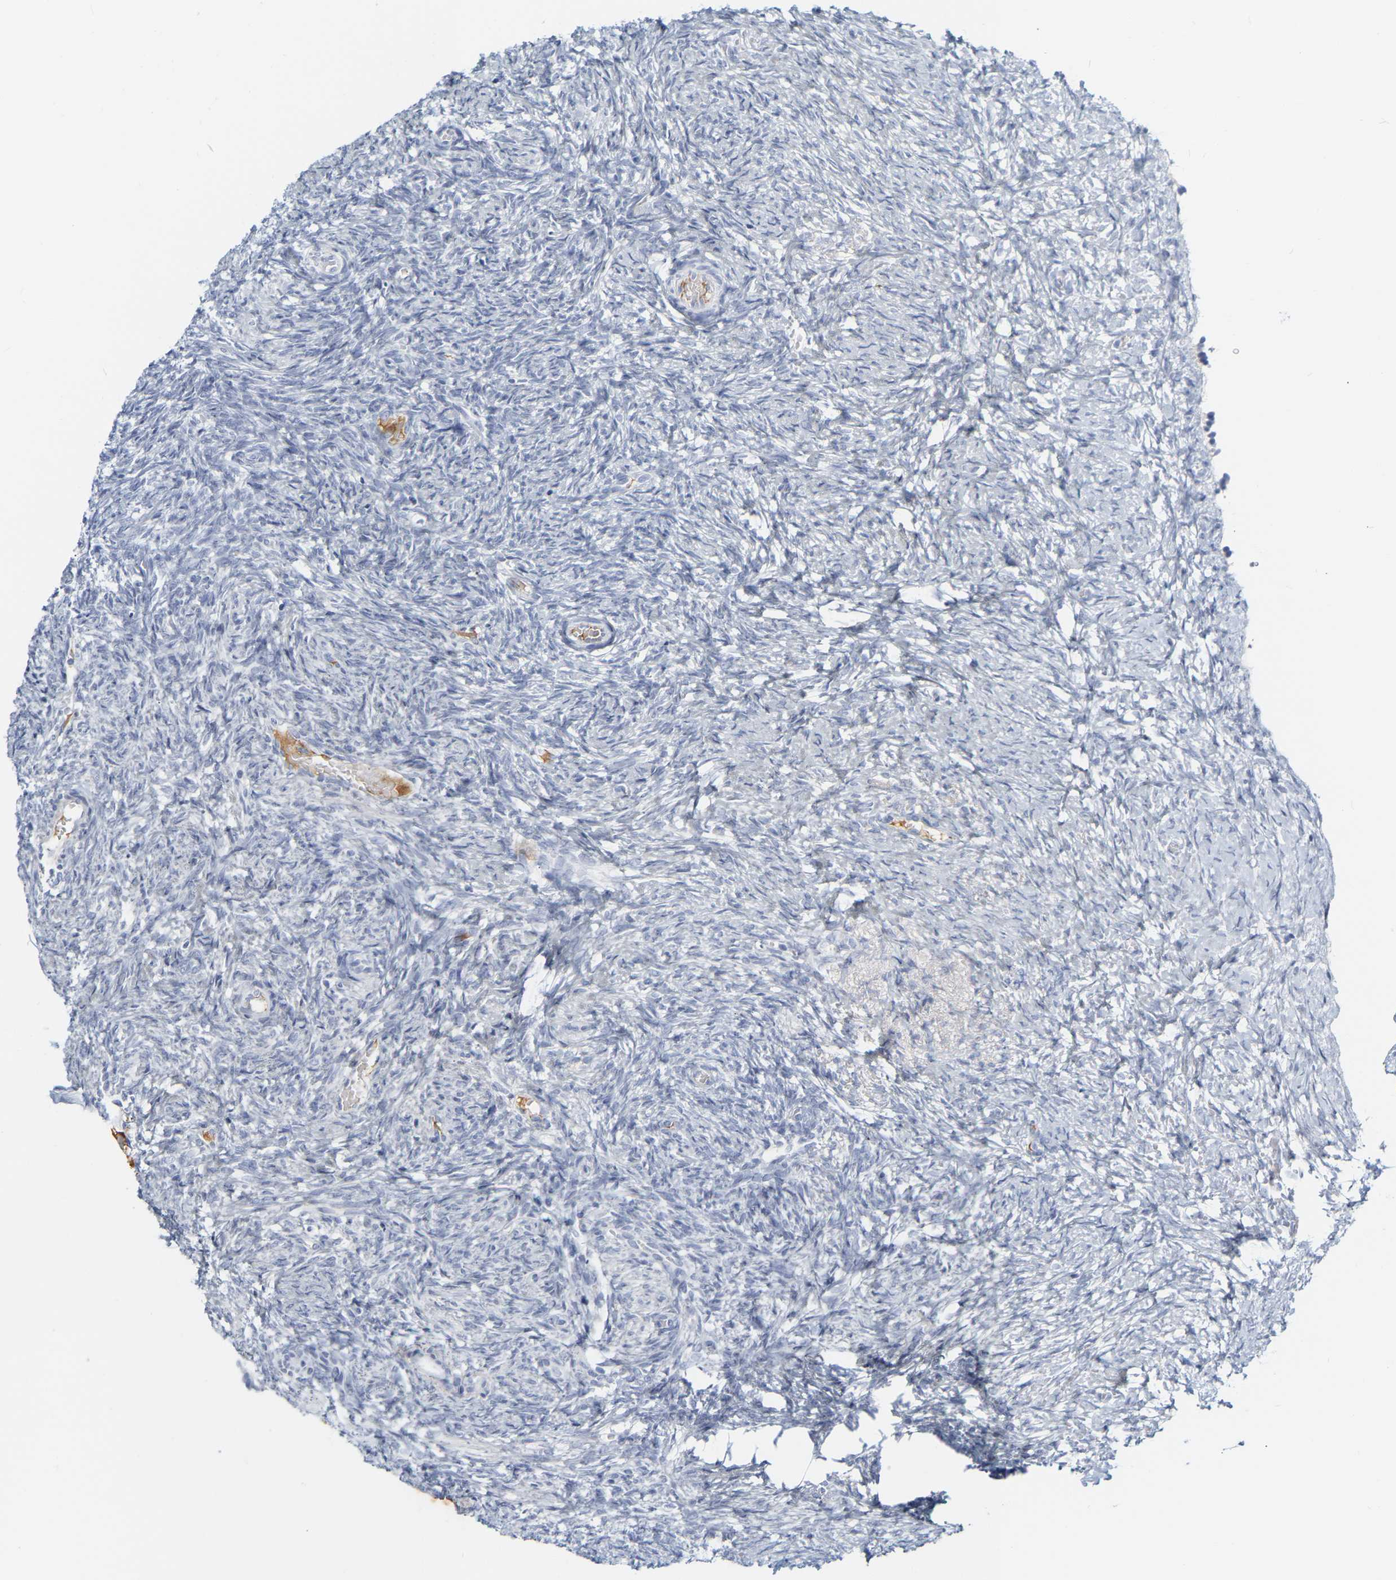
{"staining": {"intensity": "negative", "quantity": "none", "location": "none"}, "tissue": "ovary", "cell_type": "Follicle cells", "image_type": "normal", "snomed": [{"axis": "morphology", "description": "Normal tissue, NOS"}, {"axis": "topography", "description": "Ovary"}], "caption": "Photomicrograph shows no significant protein expression in follicle cells of normal ovary. Nuclei are stained in blue.", "gene": "GNAS", "patient": {"sex": "female", "age": 41}}